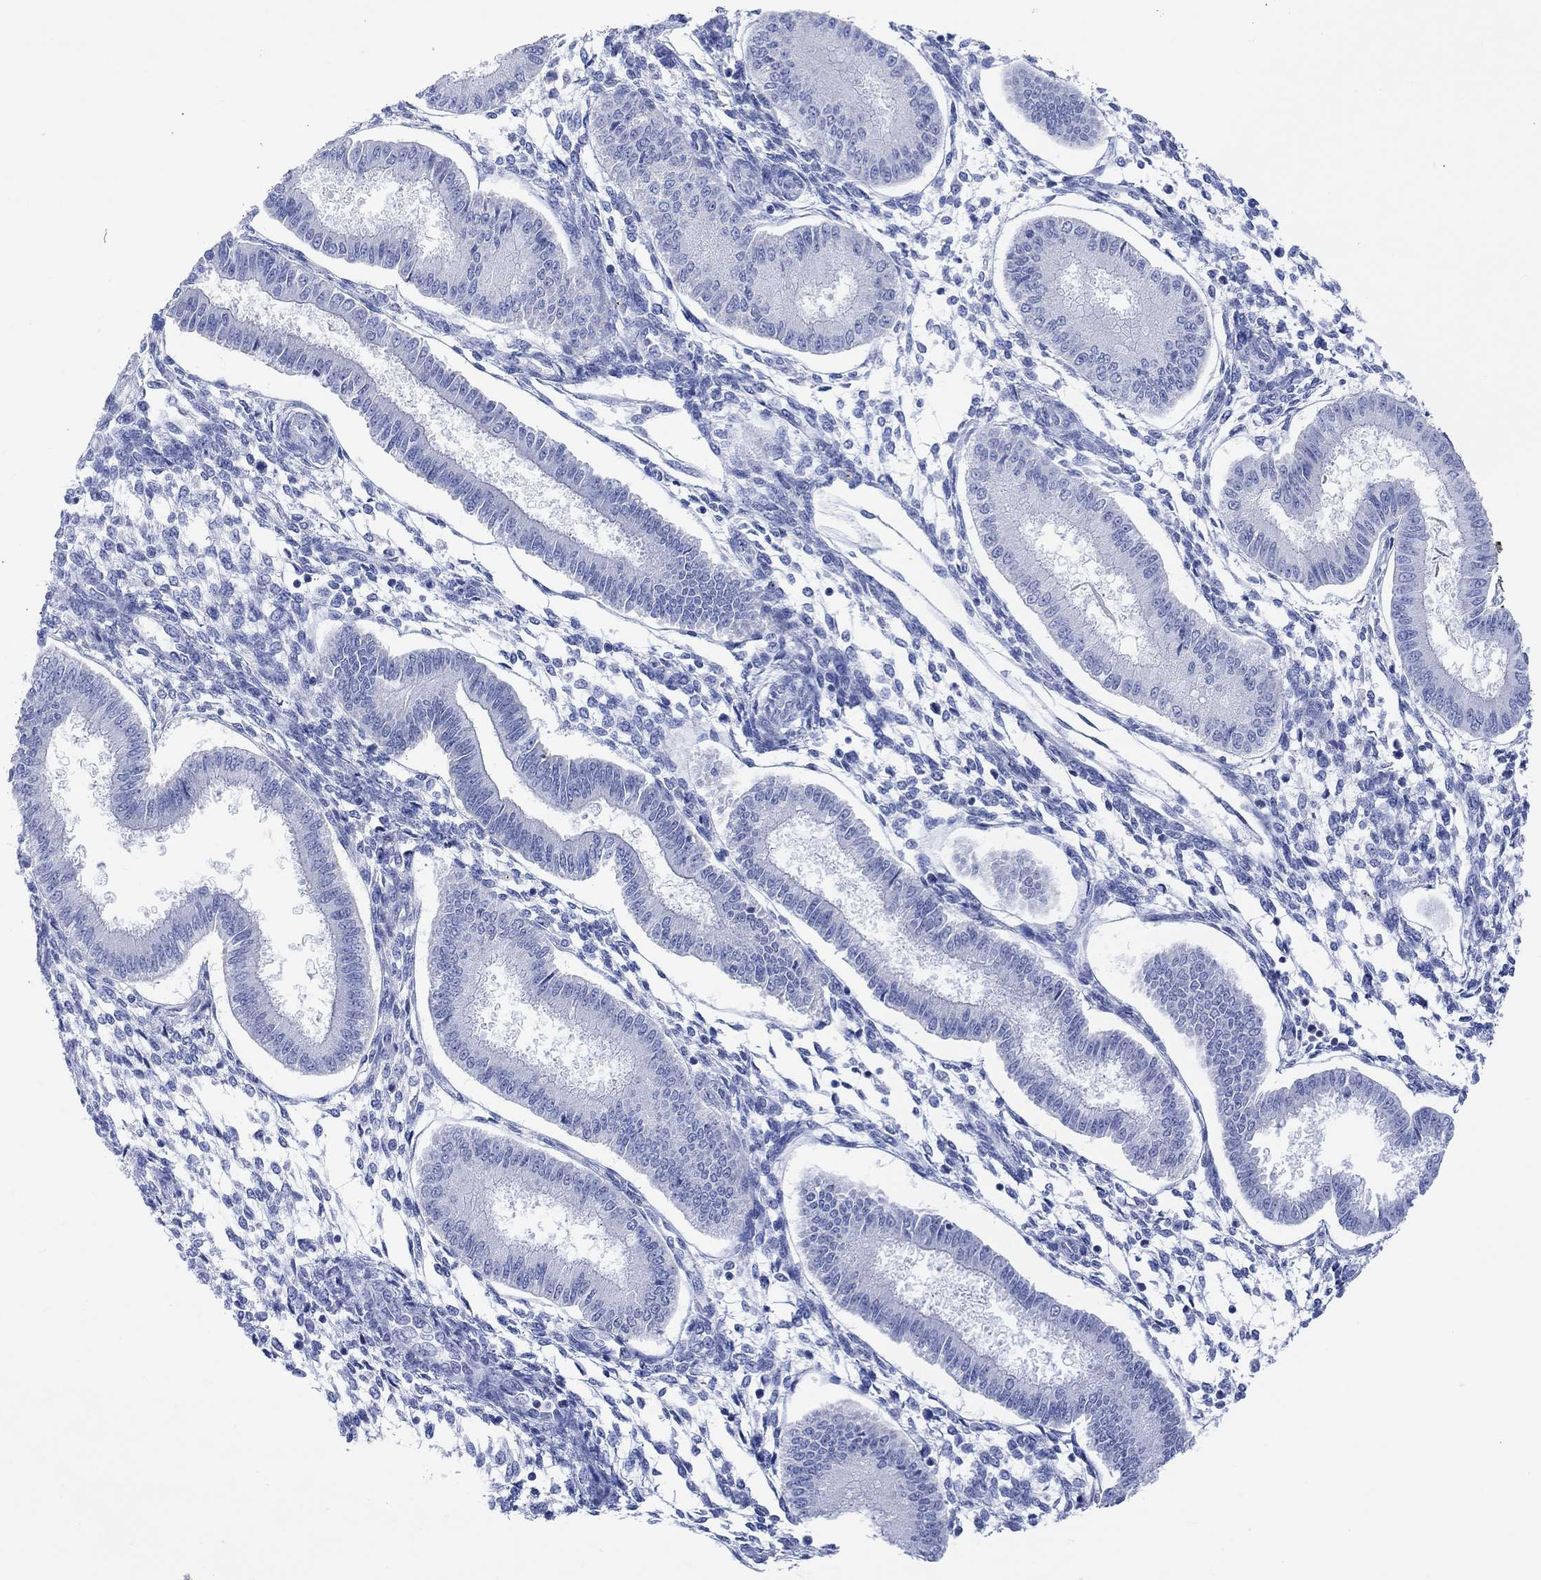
{"staining": {"intensity": "negative", "quantity": "none", "location": "none"}, "tissue": "endometrium", "cell_type": "Cells in endometrial stroma", "image_type": "normal", "snomed": [{"axis": "morphology", "description": "Normal tissue, NOS"}, {"axis": "topography", "description": "Endometrium"}], "caption": "A high-resolution histopathology image shows immunohistochemistry staining of unremarkable endometrium, which shows no significant staining in cells in endometrial stroma.", "gene": "CALCA", "patient": {"sex": "female", "age": 43}}